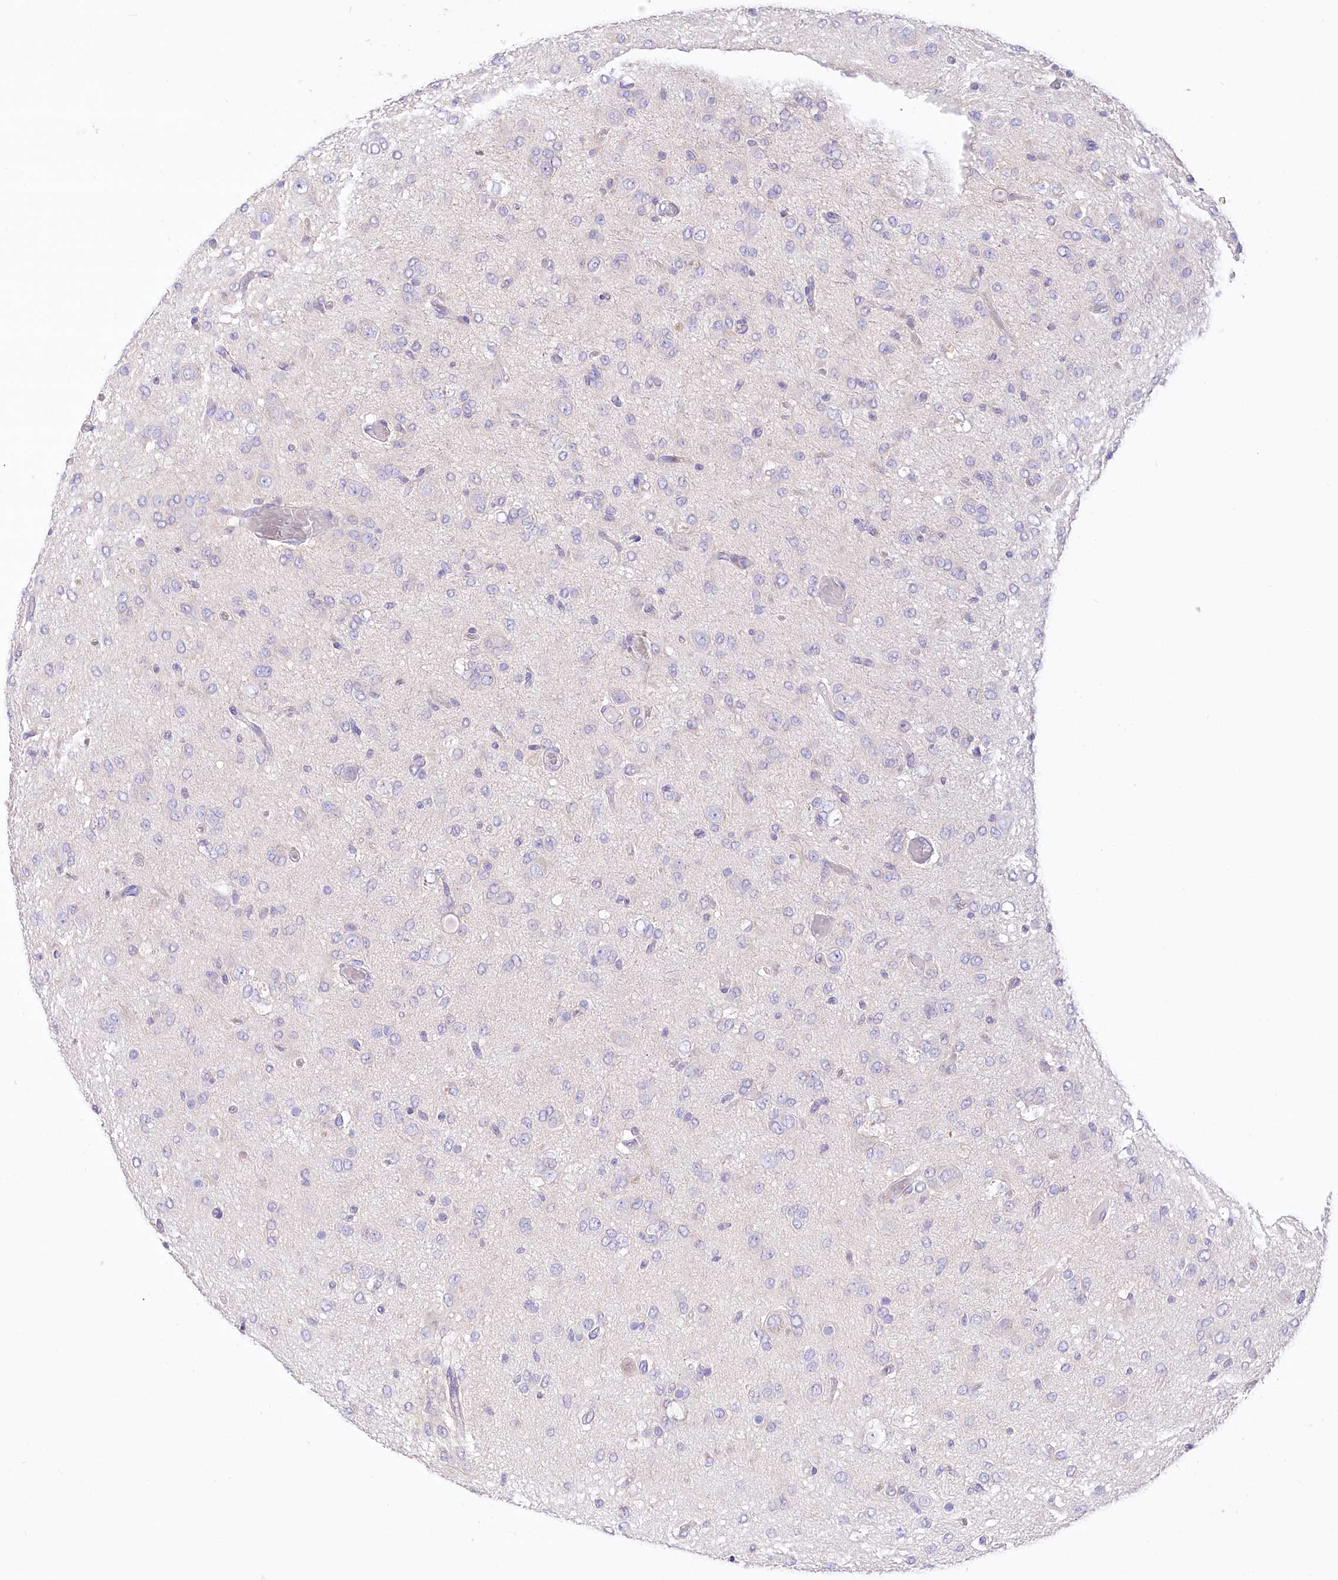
{"staining": {"intensity": "negative", "quantity": "none", "location": "none"}, "tissue": "glioma", "cell_type": "Tumor cells", "image_type": "cancer", "snomed": [{"axis": "morphology", "description": "Glioma, malignant, High grade"}, {"axis": "topography", "description": "Brain"}], "caption": "This is a photomicrograph of immunohistochemistry (IHC) staining of malignant glioma (high-grade), which shows no positivity in tumor cells. (IHC, brightfield microscopy, high magnification).", "gene": "UMPS", "patient": {"sex": "female", "age": 59}}